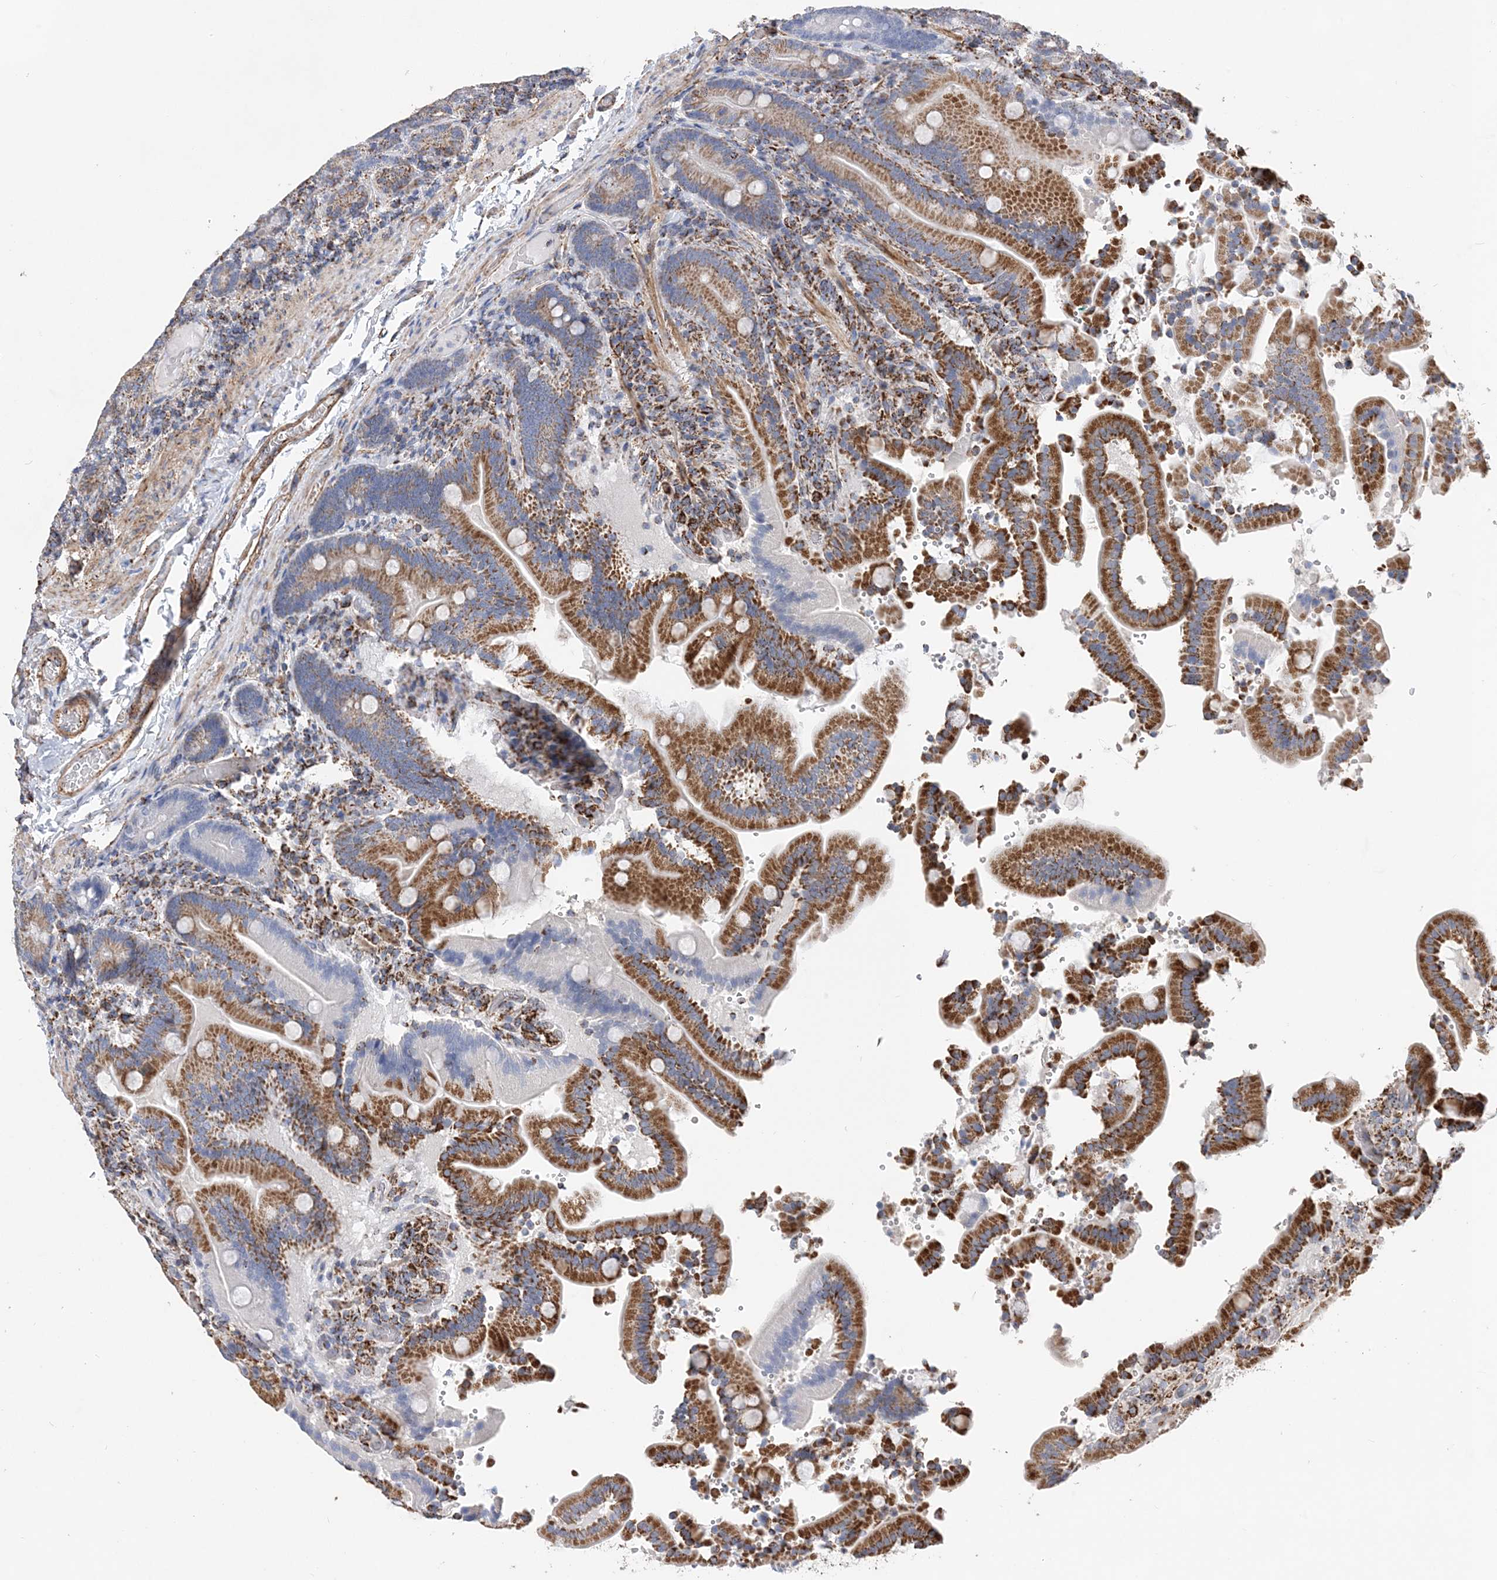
{"staining": {"intensity": "moderate", "quantity": ">75%", "location": "cytoplasmic/membranous"}, "tissue": "duodenum", "cell_type": "Glandular cells", "image_type": "normal", "snomed": [{"axis": "morphology", "description": "Normal tissue, NOS"}, {"axis": "topography", "description": "Duodenum"}], "caption": "Immunohistochemistry (IHC) (DAB (3,3'-diaminobenzidine)) staining of benign human duodenum shows moderate cytoplasmic/membranous protein staining in about >75% of glandular cells.", "gene": "ACOT9", "patient": {"sex": "female", "age": 62}}